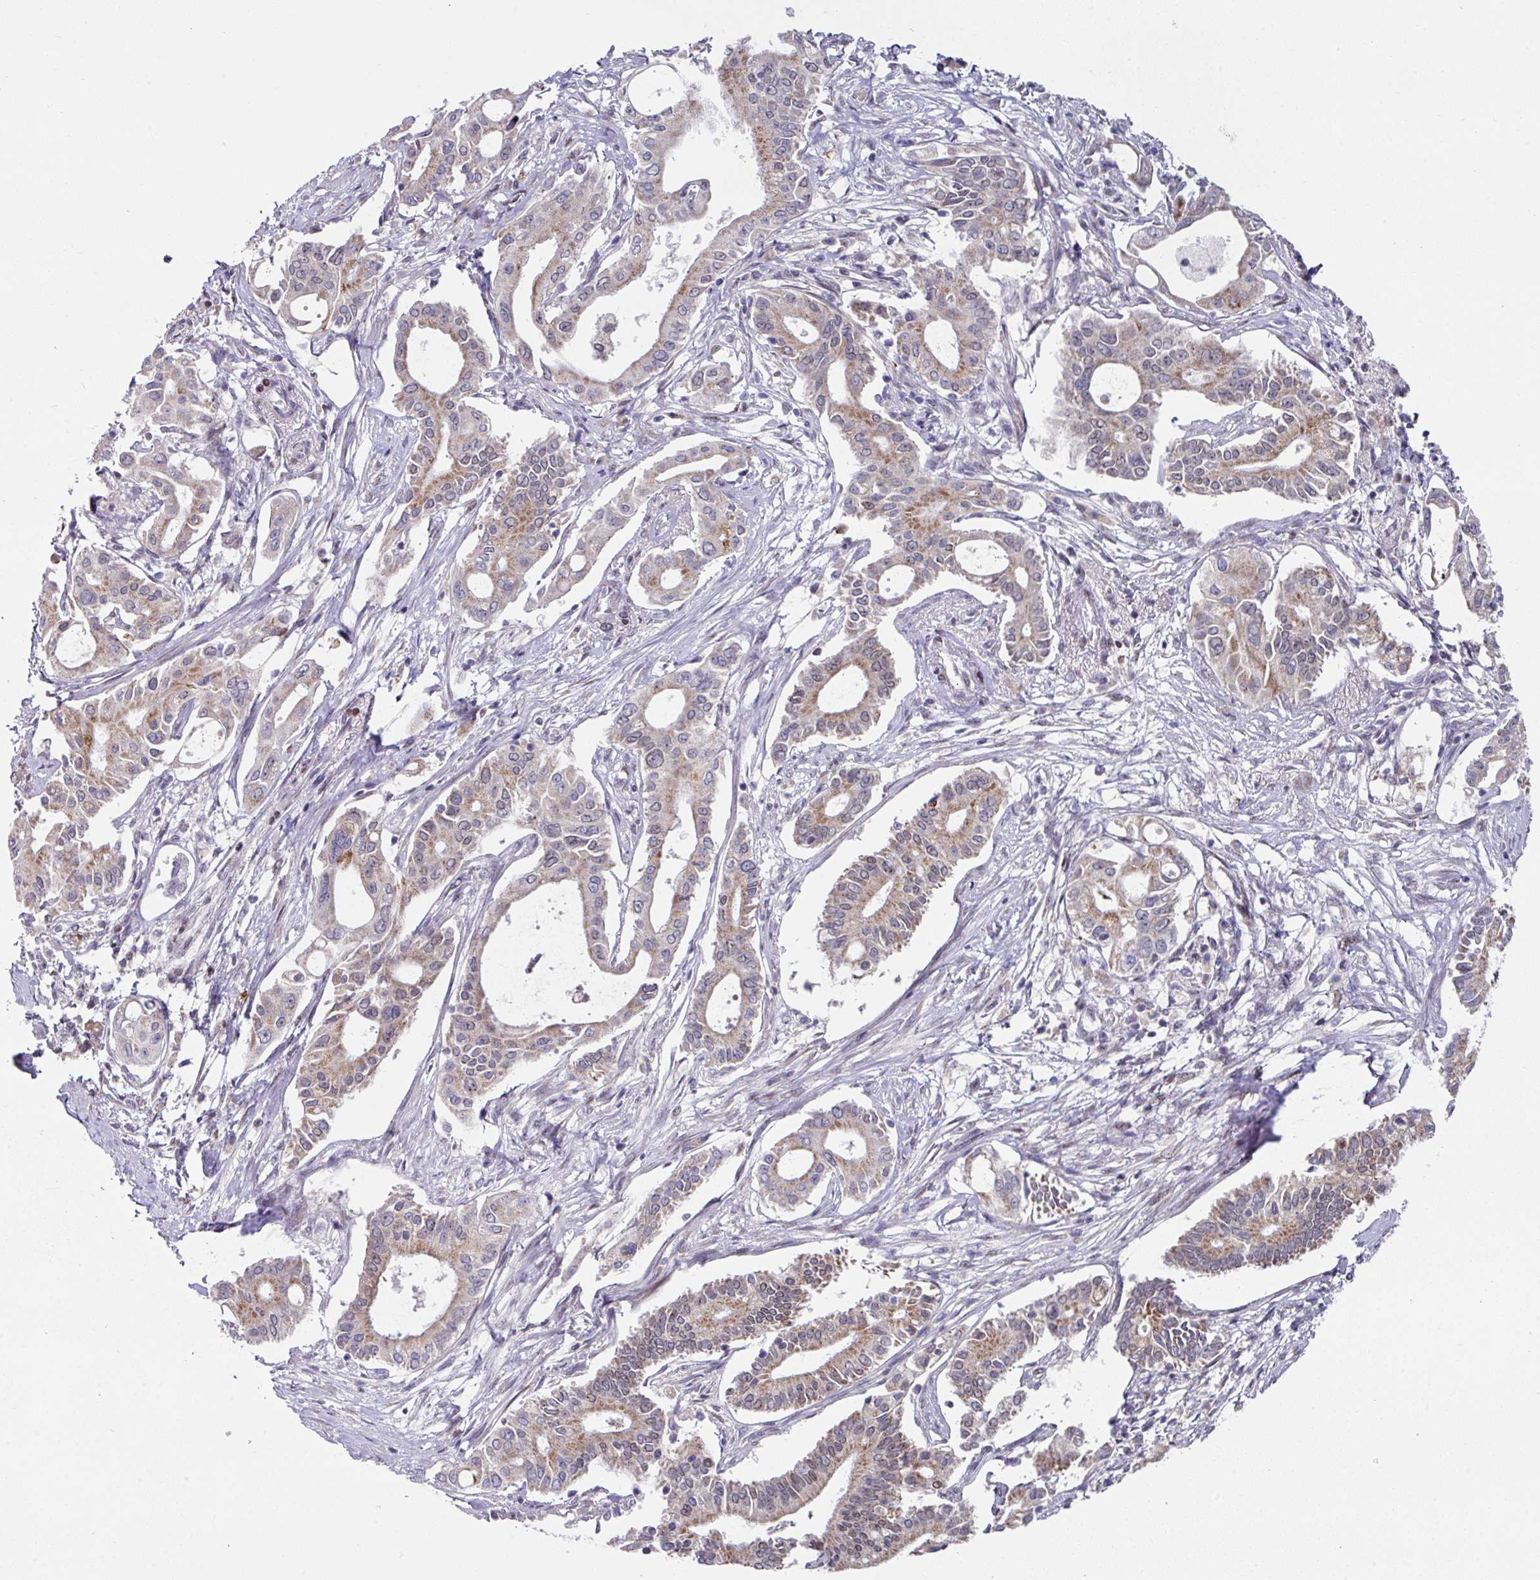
{"staining": {"intensity": "moderate", "quantity": "25%-75%", "location": "cytoplasmic/membranous"}, "tissue": "pancreatic cancer", "cell_type": "Tumor cells", "image_type": "cancer", "snomed": [{"axis": "morphology", "description": "Adenocarcinoma, NOS"}, {"axis": "topography", "description": "Pancreas"}], "caption": "Adenocarcinoma (pancreatic) was stained to show a protein in brown. There is medium levels of moderate cytoplasmic/membranous expression in approximately 25%-75% of tumor cells.", "gene": "CBX7", "patient": {"sex": "female", "age": 68}}